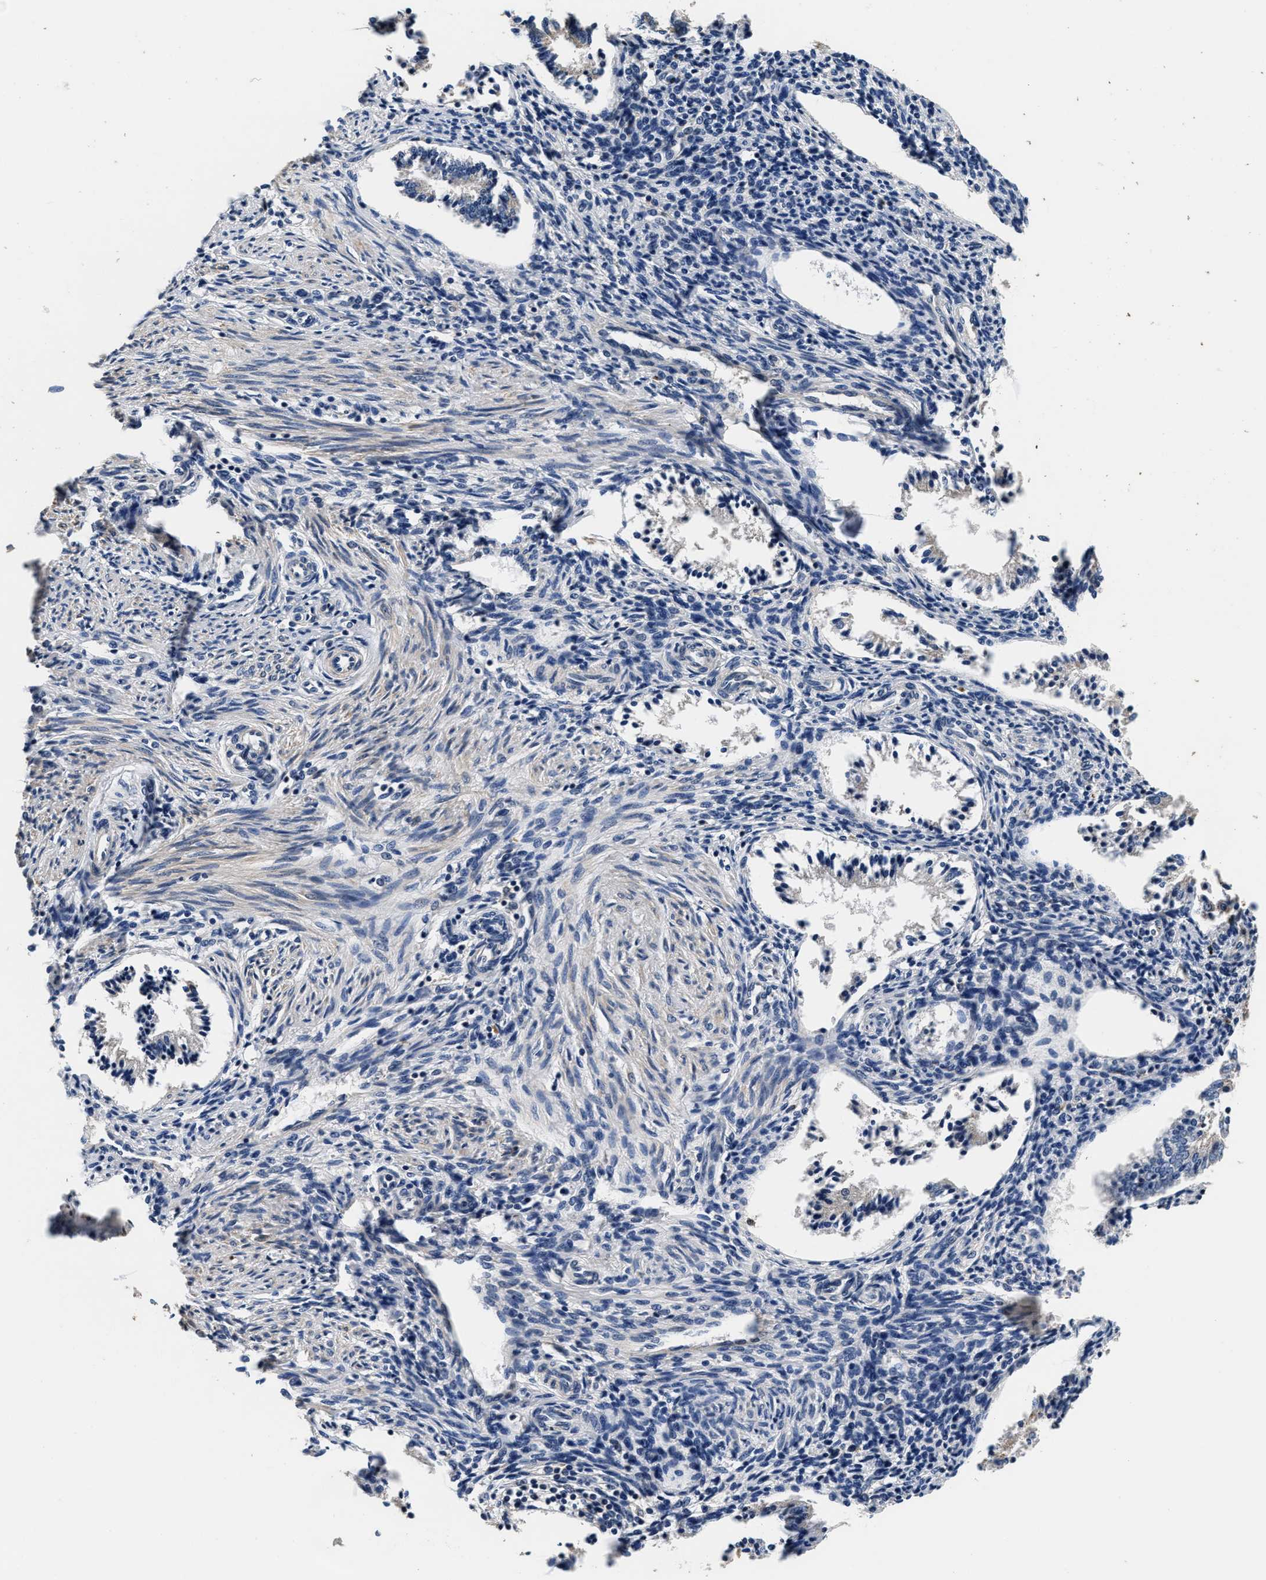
{"staining": {"intensity": "negative", "quantity": "none", "location": "none"}, "tissue": "endometrium", "cell_type": "Cells in endometrial stroma", "image_type": "normal", "snomed": [{"axis": "morphology", "description": "Normal tissue, NOS"}, {"axis": "topography", "description": "Endometrium"}], "caption": "Protein analysis of normal endometrium exhibits no significant staining in cells in endometrial stroma.", "gene": "ANKIB1", "patient": {"sex": "female", "age": 42}}